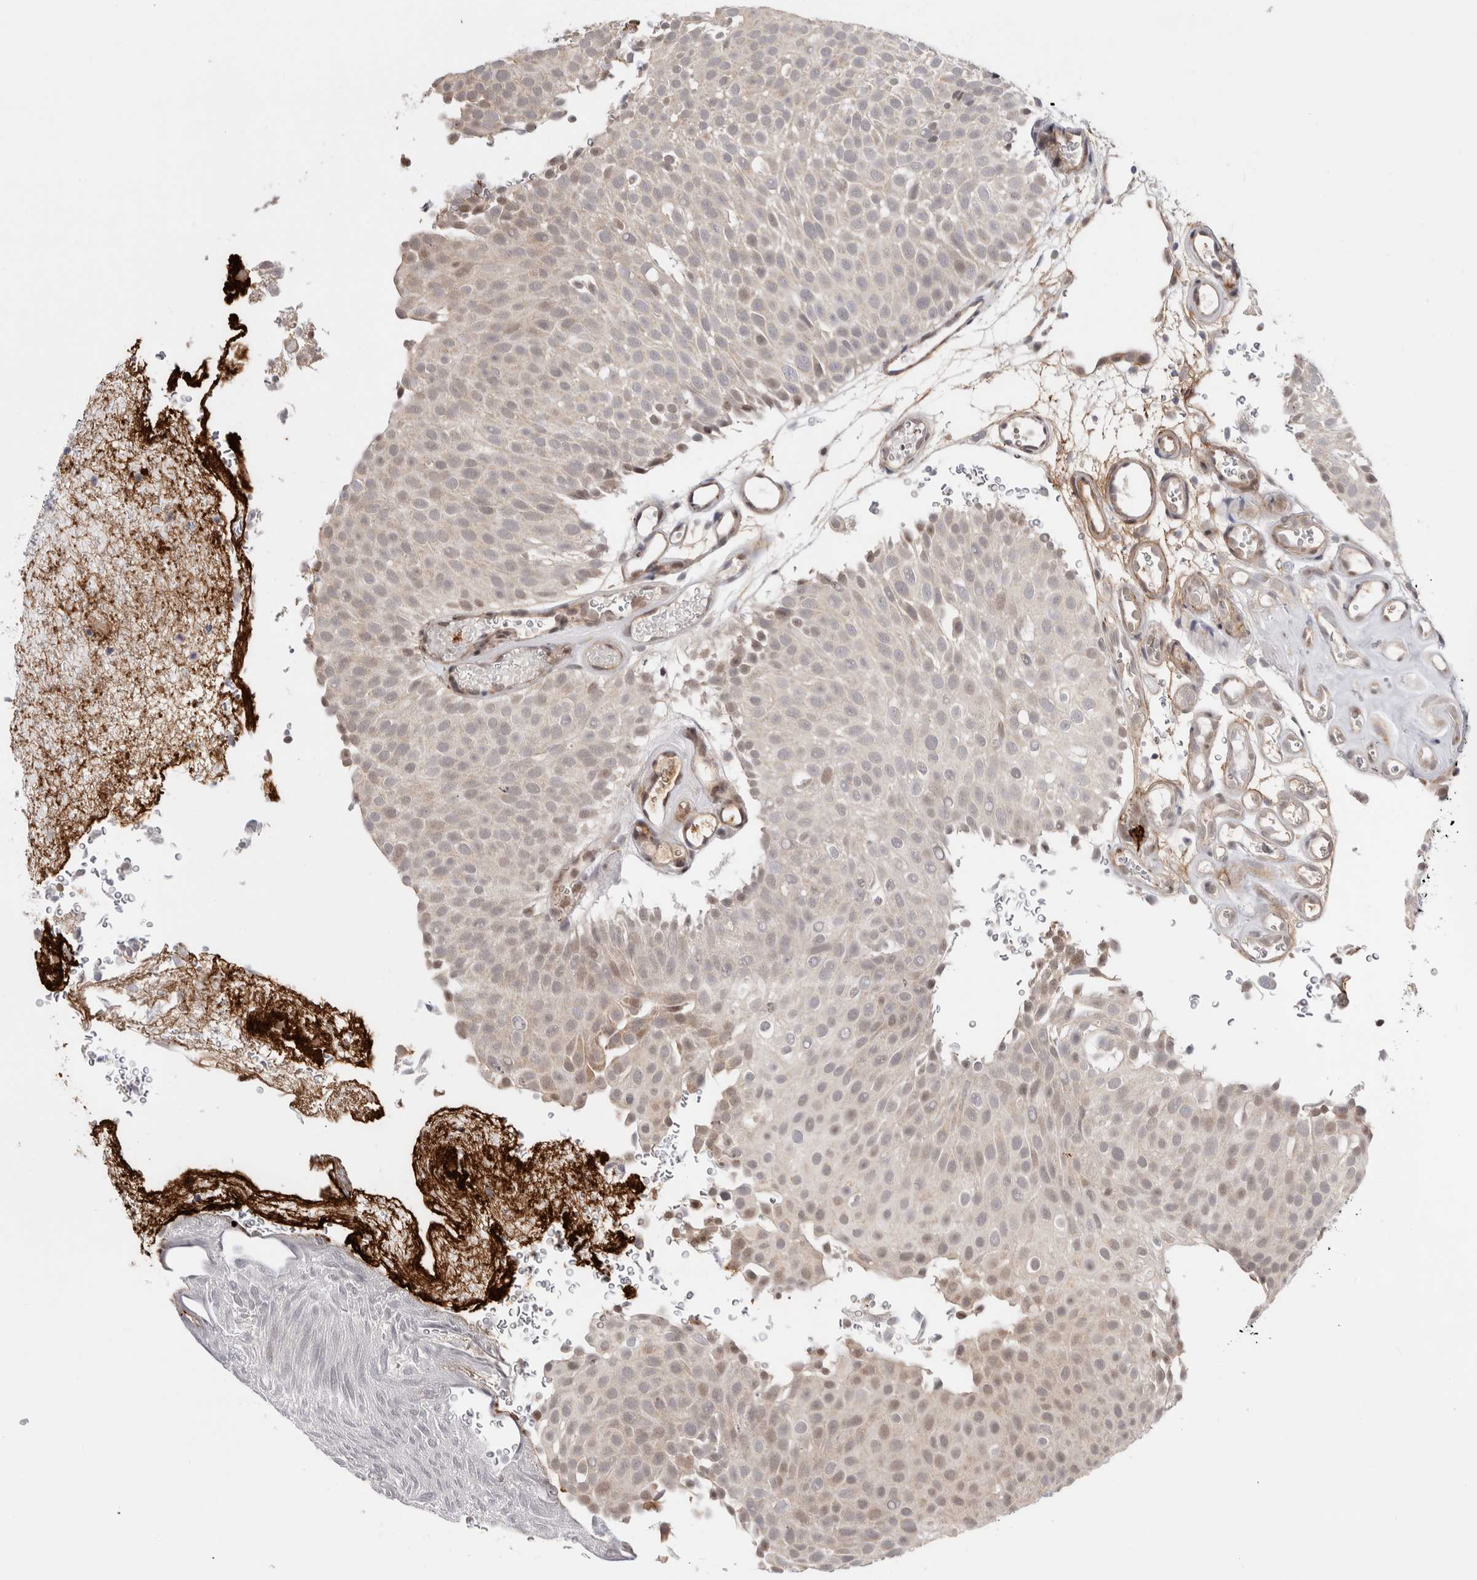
{"staining": {"intensity": "weak", "quantity": "25%-75%", "location": "nuclear"}, "tissue": "urothelial cancer", "cell_type": "Tumor cells", "image_type": "cancer", "snomed": [{"axis": "morphology", "description": "Urothelial carcinoma, Low grade"}, {"axis": "topography", "description": "Urinary bladder"}], "caption": "High-magnification brightfield microscopy of low-grade urothelial carcinoma stained with DAB (brown) and counterstained with hematoxylin (blue). tumor cells exhibit weak nuclear staining is seen in about25%-75% of cells.", "gene": "ZNF318", "patient": {"sex": "male", "age": 78}}